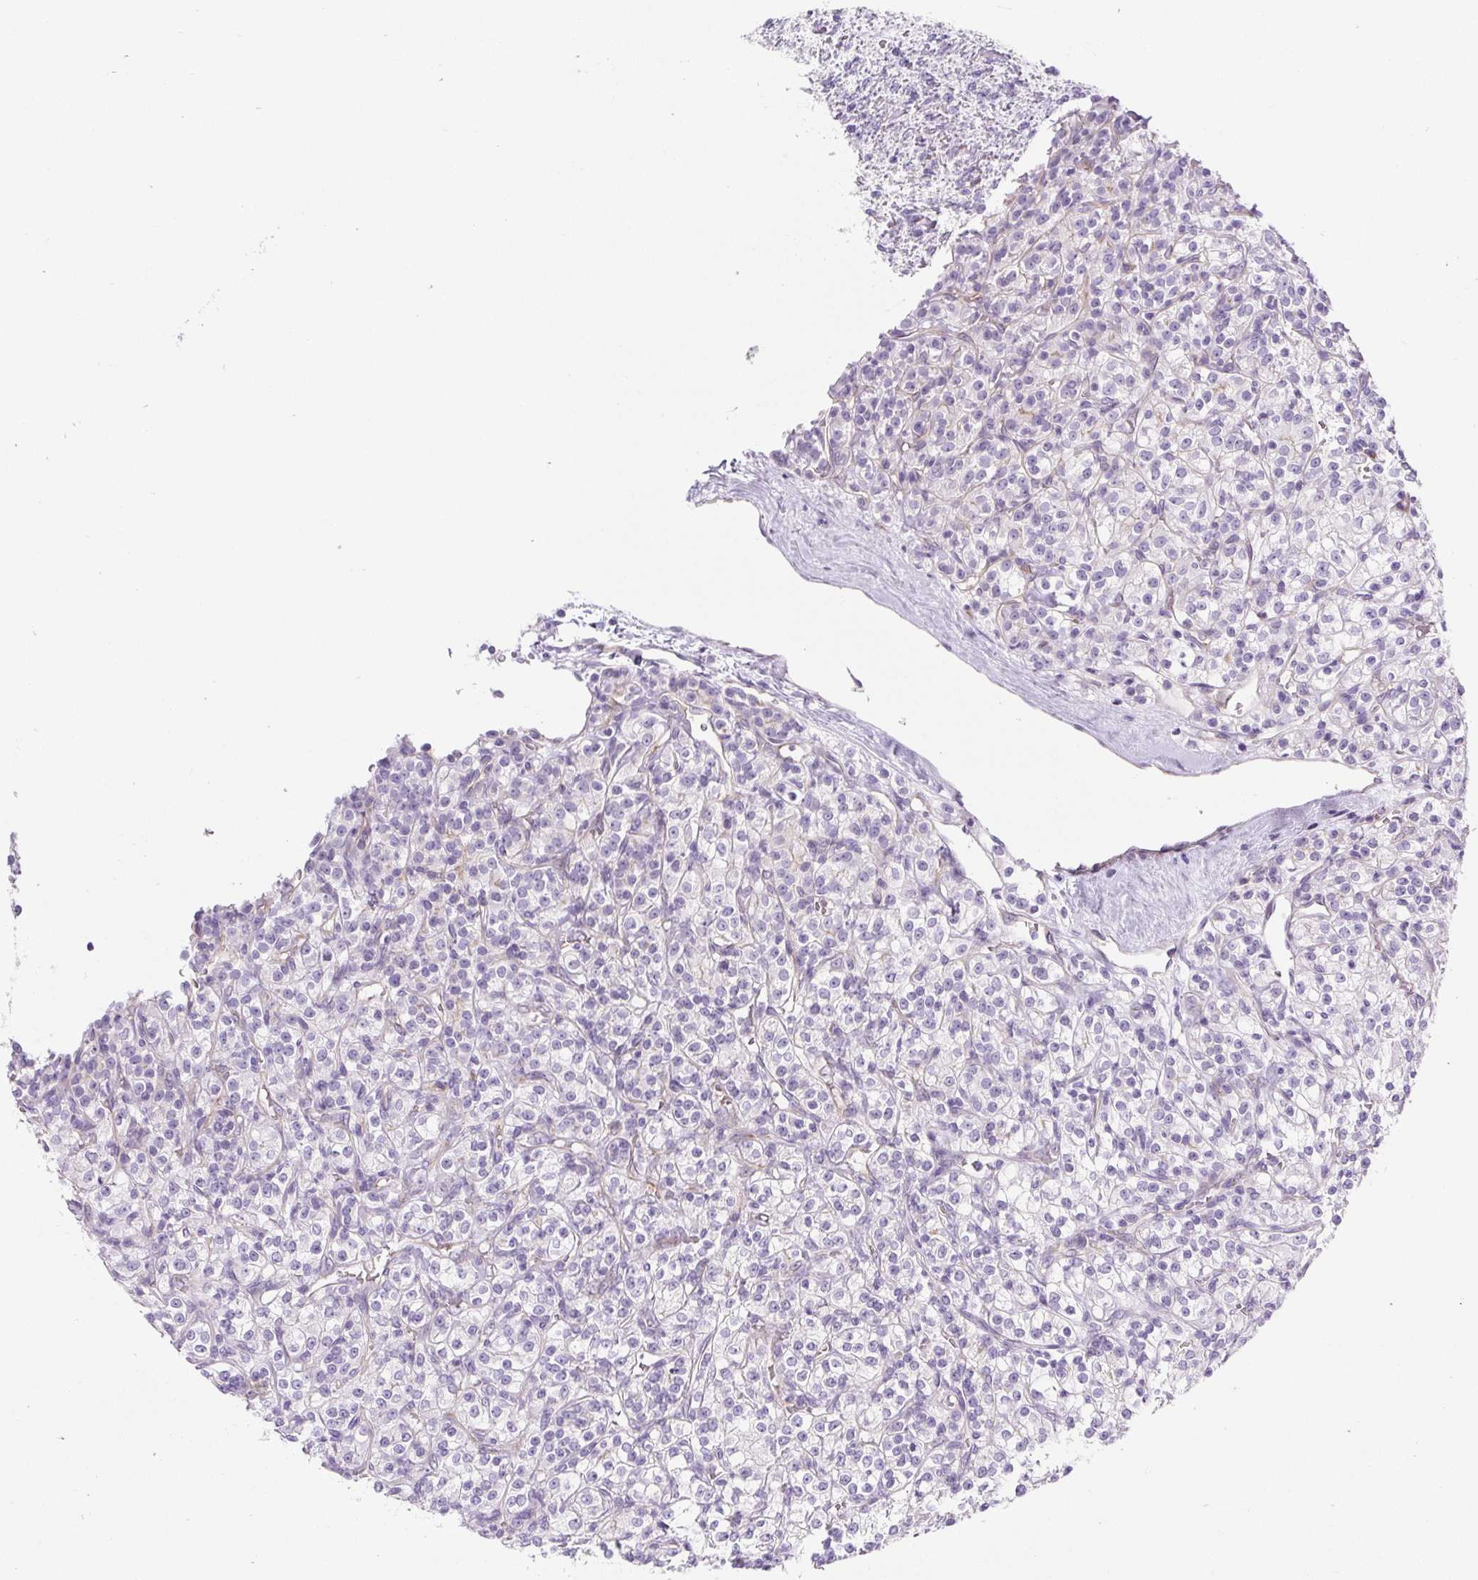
{"staining": {"intensity": "negative", "quantity": "none", "location": "none"}, "tissue": "renal cancer", "cell_type": "Tumor cells", "image_type": "cancer", "snomed": [{"axis": "morphology", "description": "Adenocarcinoma, NOS"}, {"axis": "topography", "description": "Kidney"}], "caption": "The image displays no staining of tumor cells in renal adenocarcinoma.", "gene": "BCAS1", "patient": {"sex": "male", "age": 77}}